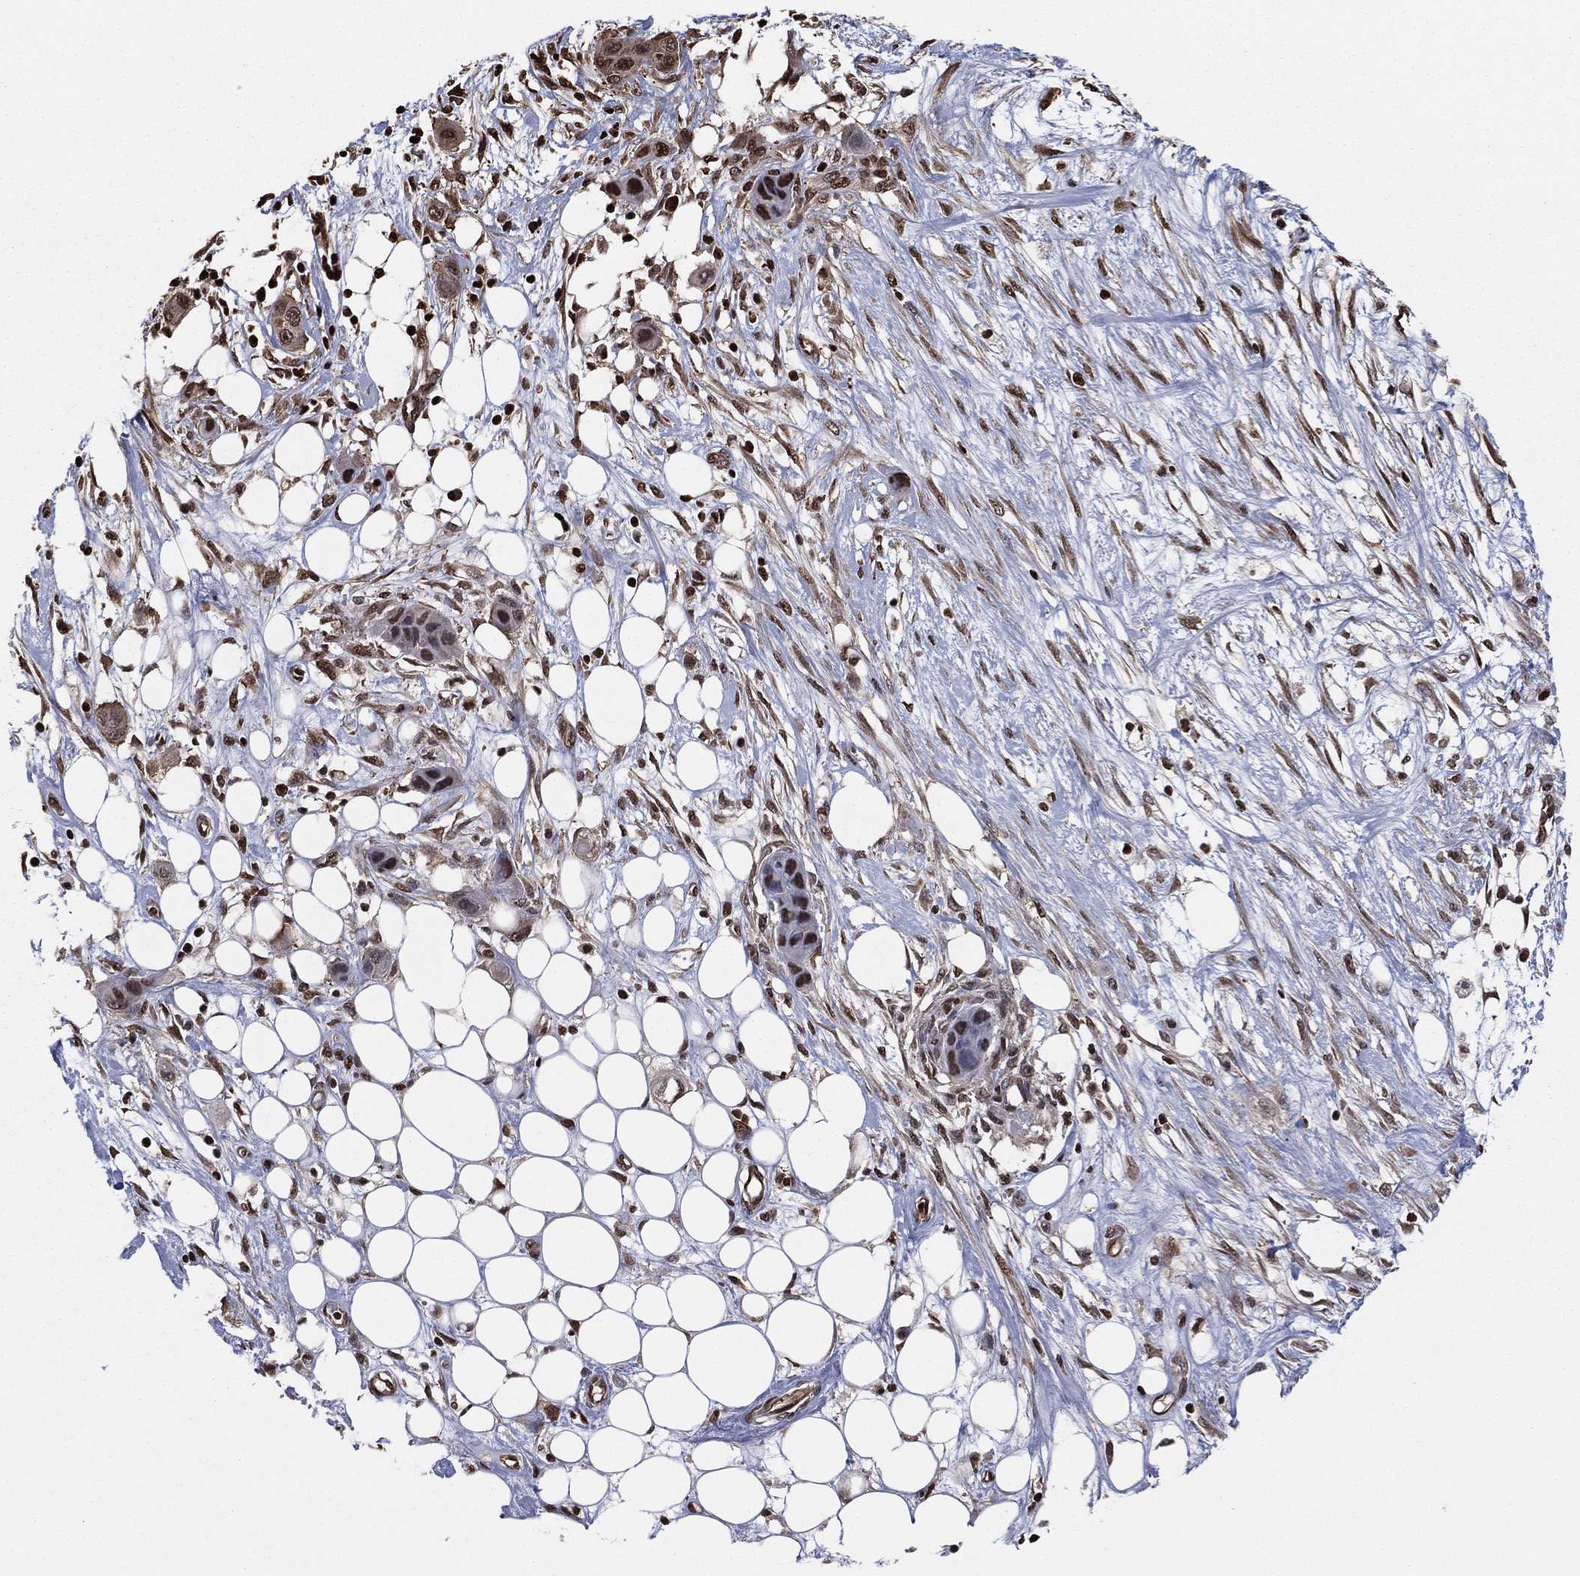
{"staining": {"intensity": "moderate", "quantity": "25%-75%", "location": "nuclear"}, "tissue": "skin cancer", "cell_type": "Tumor cells", "image_type": "cancer", "snomed": [{"axis": "morphology", "description": "Squamous cell carcinoma, NOS"}, {"axis": "topography", "description": "Skin"}], "caption": "Human skin squamous cell carcinoma stained with a protein marker demonstrates moderate staining in tumor cells.", "gene": "GAPDH", "patient": {"sex": "male", "age": 79}}